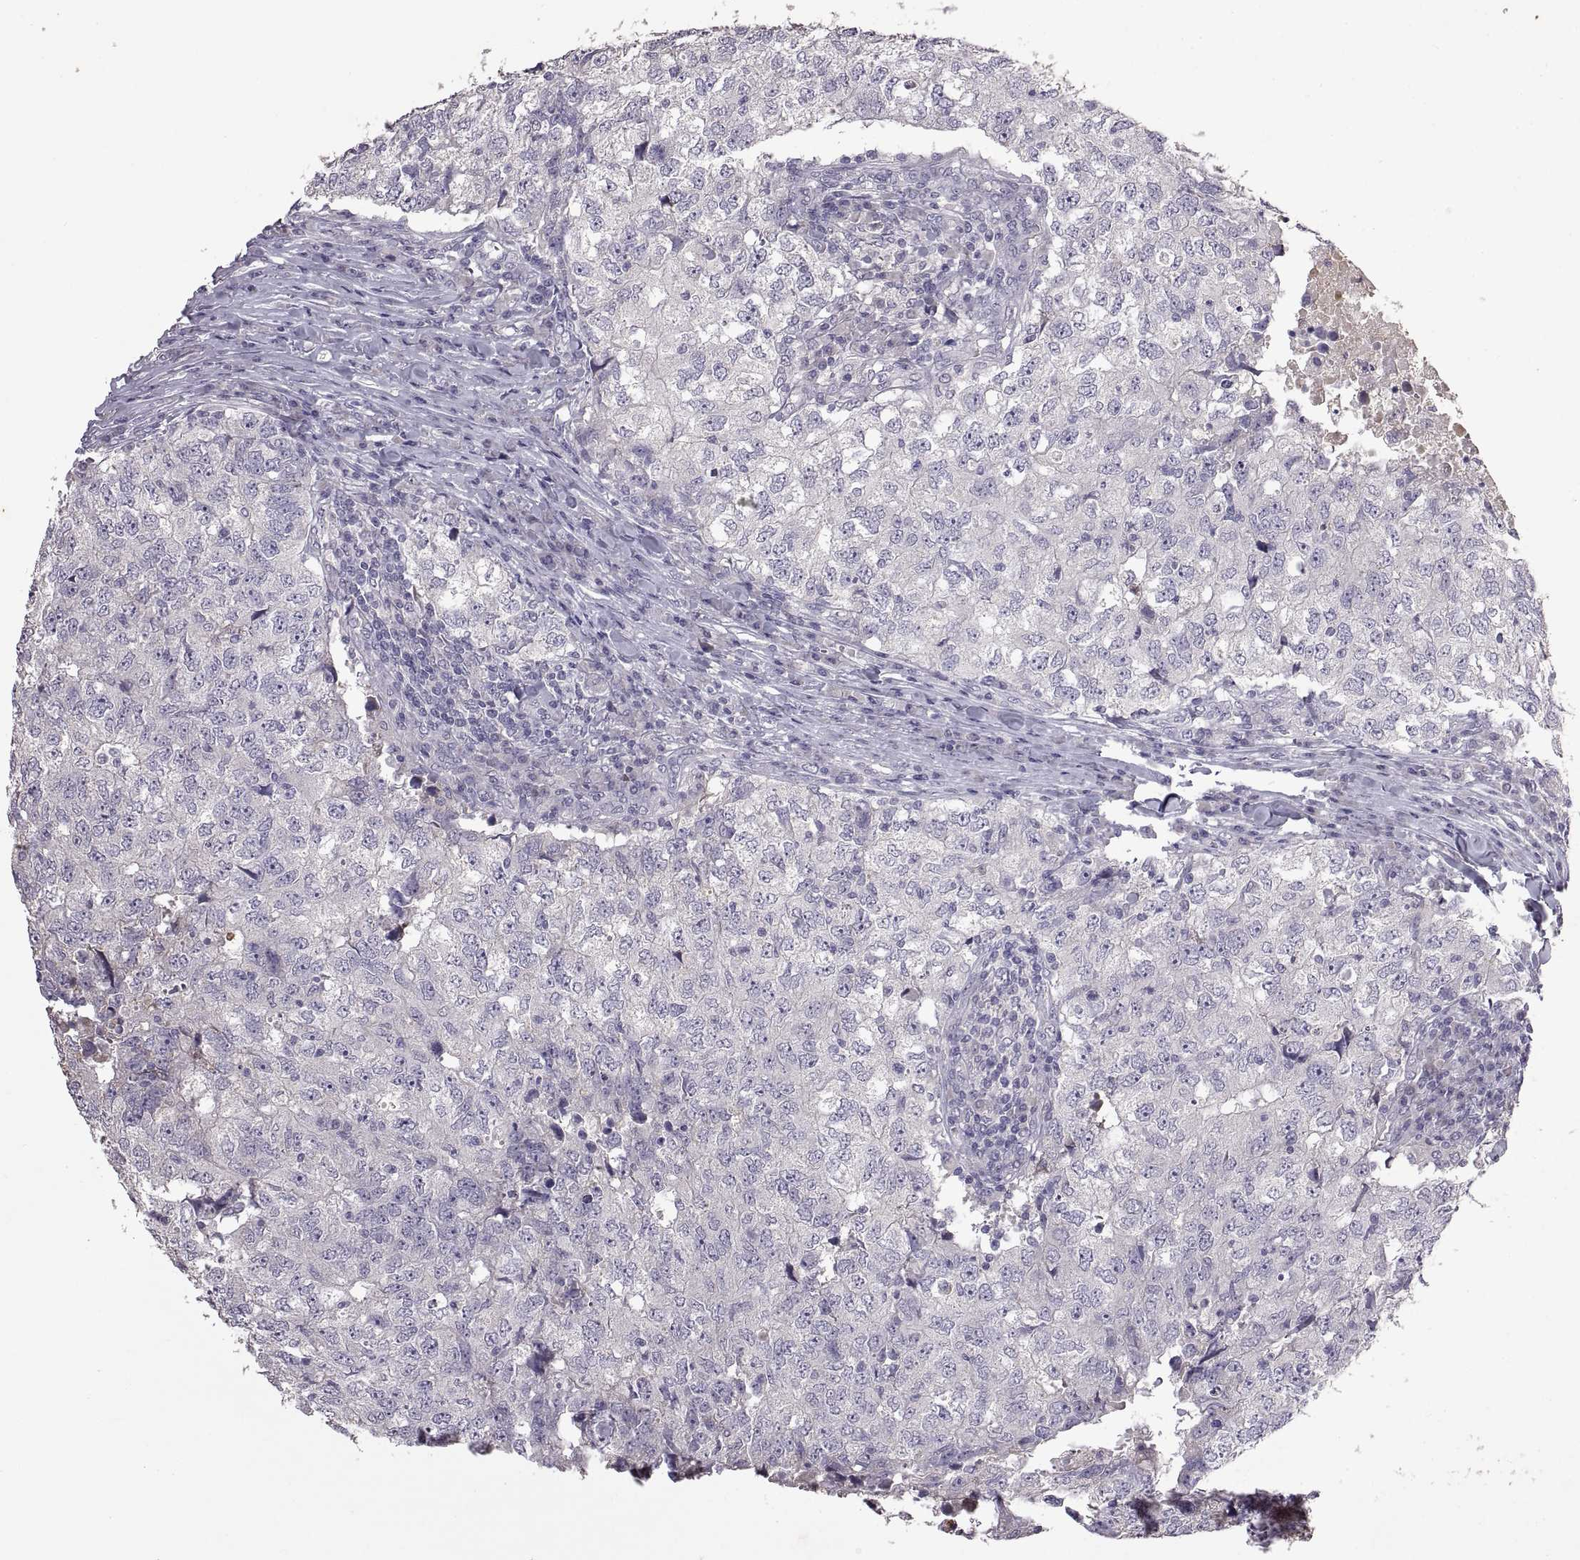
{"staining": {"intensity": "negative", "quantity": "none", "location": "none"}, "tissue": "breast cancer", "cell_type": "Tumor cells", "image_type": "cancer", "snomed": [{"axis": "morphology", "description": "Duct carcinoma"}, {"axis": "topography", "description": "Breast"}], "caption": "This histopathology image is of breast cancer stained with immunohistochemistry (IHC) to label a protein in brown with the nuclei are counter-stained blue. There is no staining in tumor cells.", "gene": "DEFB136", "patient": {"sex": "female", "age": 30}}